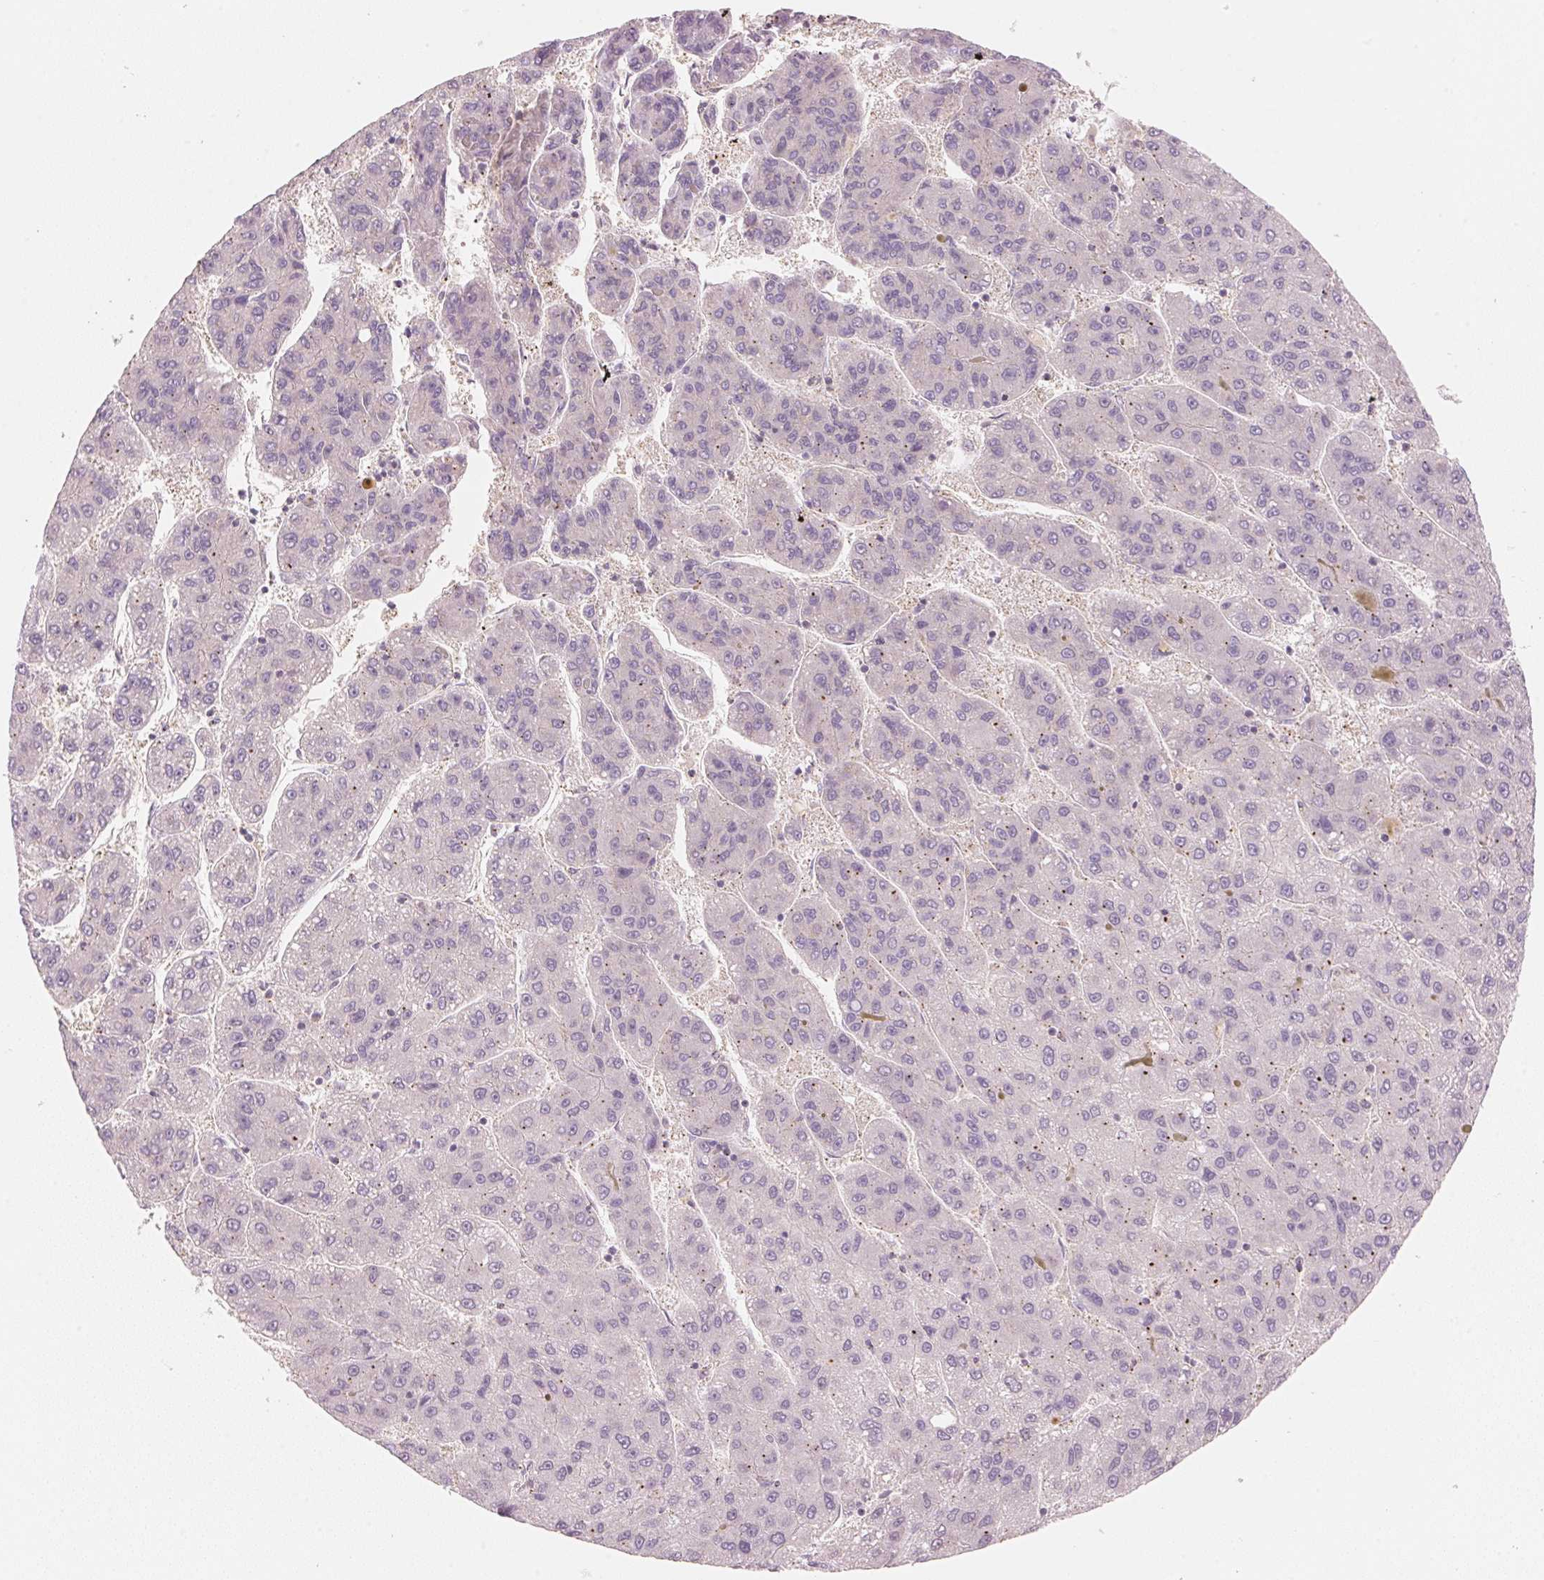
{"staining": {"intensity": "negative", "quantity": "none", "location": "none"}, "tissue": "liver cancer", "cell_type": "Tumor cells", "image_type": "cancer", "snomed": [{"axis": "morphology", "description": "Carcinoma, Hepatocellular, NOS"}, {"axis": "topography", "description": "Liver"}], "caption": "There is no significant staining in tumor cells of liver hepatocellular carcinoma. (DAB IHC visualized using brightfield microscopy, high magnification).", "gene": "HOXB13", "patient": {"sex": "female", "age": 82}}